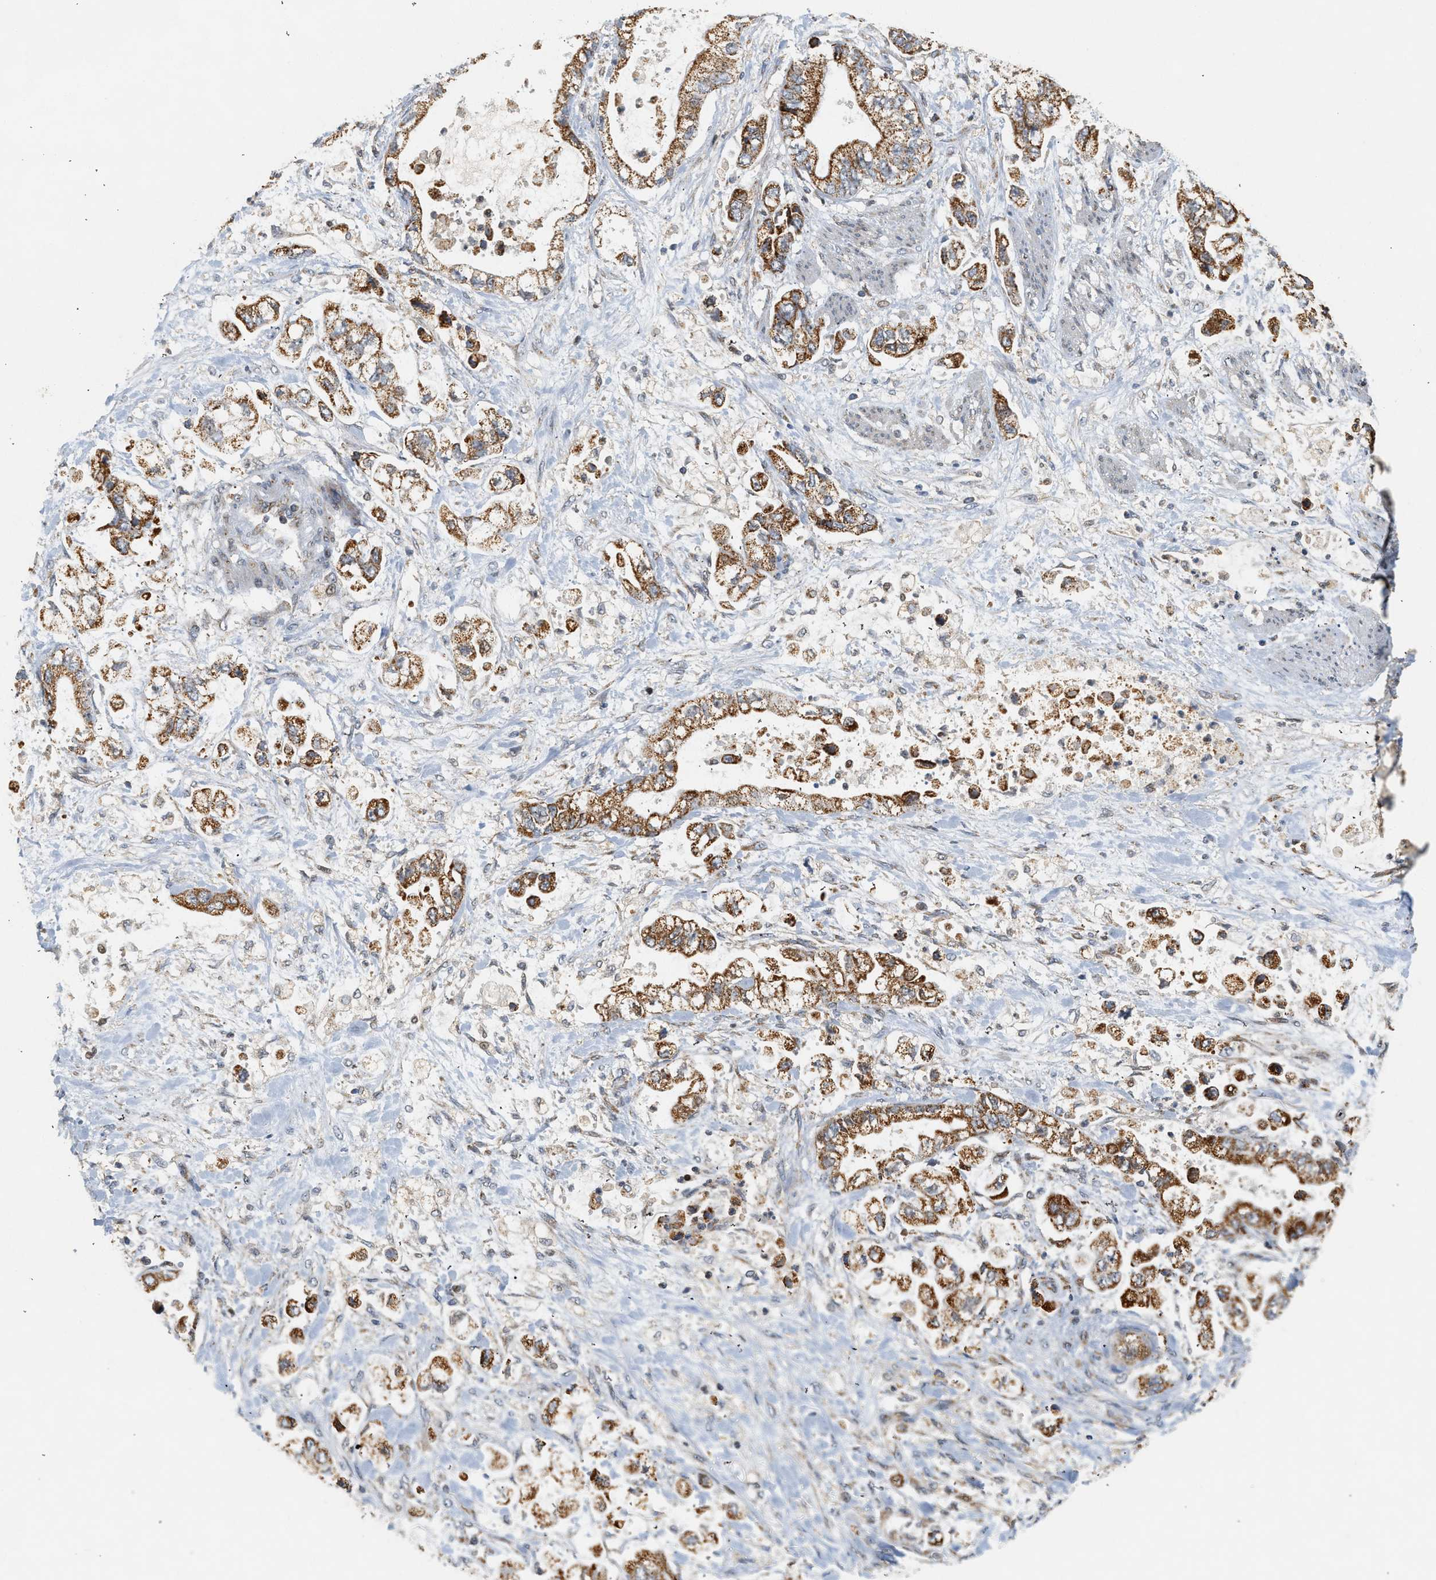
{"staining": {"intensity": "strong", "quantity": ">75%", "location": "cytoplasmic/membranous"}, "tissue": "stomach cancer", "cell_type": "Tumor cells", "image_type": "cancer", "snomed": [{"axis": "morphology", "description": "Normal tissue, NOS"}, {"axis": "morphology", "description": "Adenocarcinoma, NOS"}, {"axis": "topography", "description": "Stomach"}], "caption": "This histopathology image reveals immunohistochemistry staining of adenocarcinoma (stomach), with high strong cytoplasmic/membranous staining in about >75% of tumor cells.", "gene": "MCU", "patient": {"sex": "male", "age": 62}}